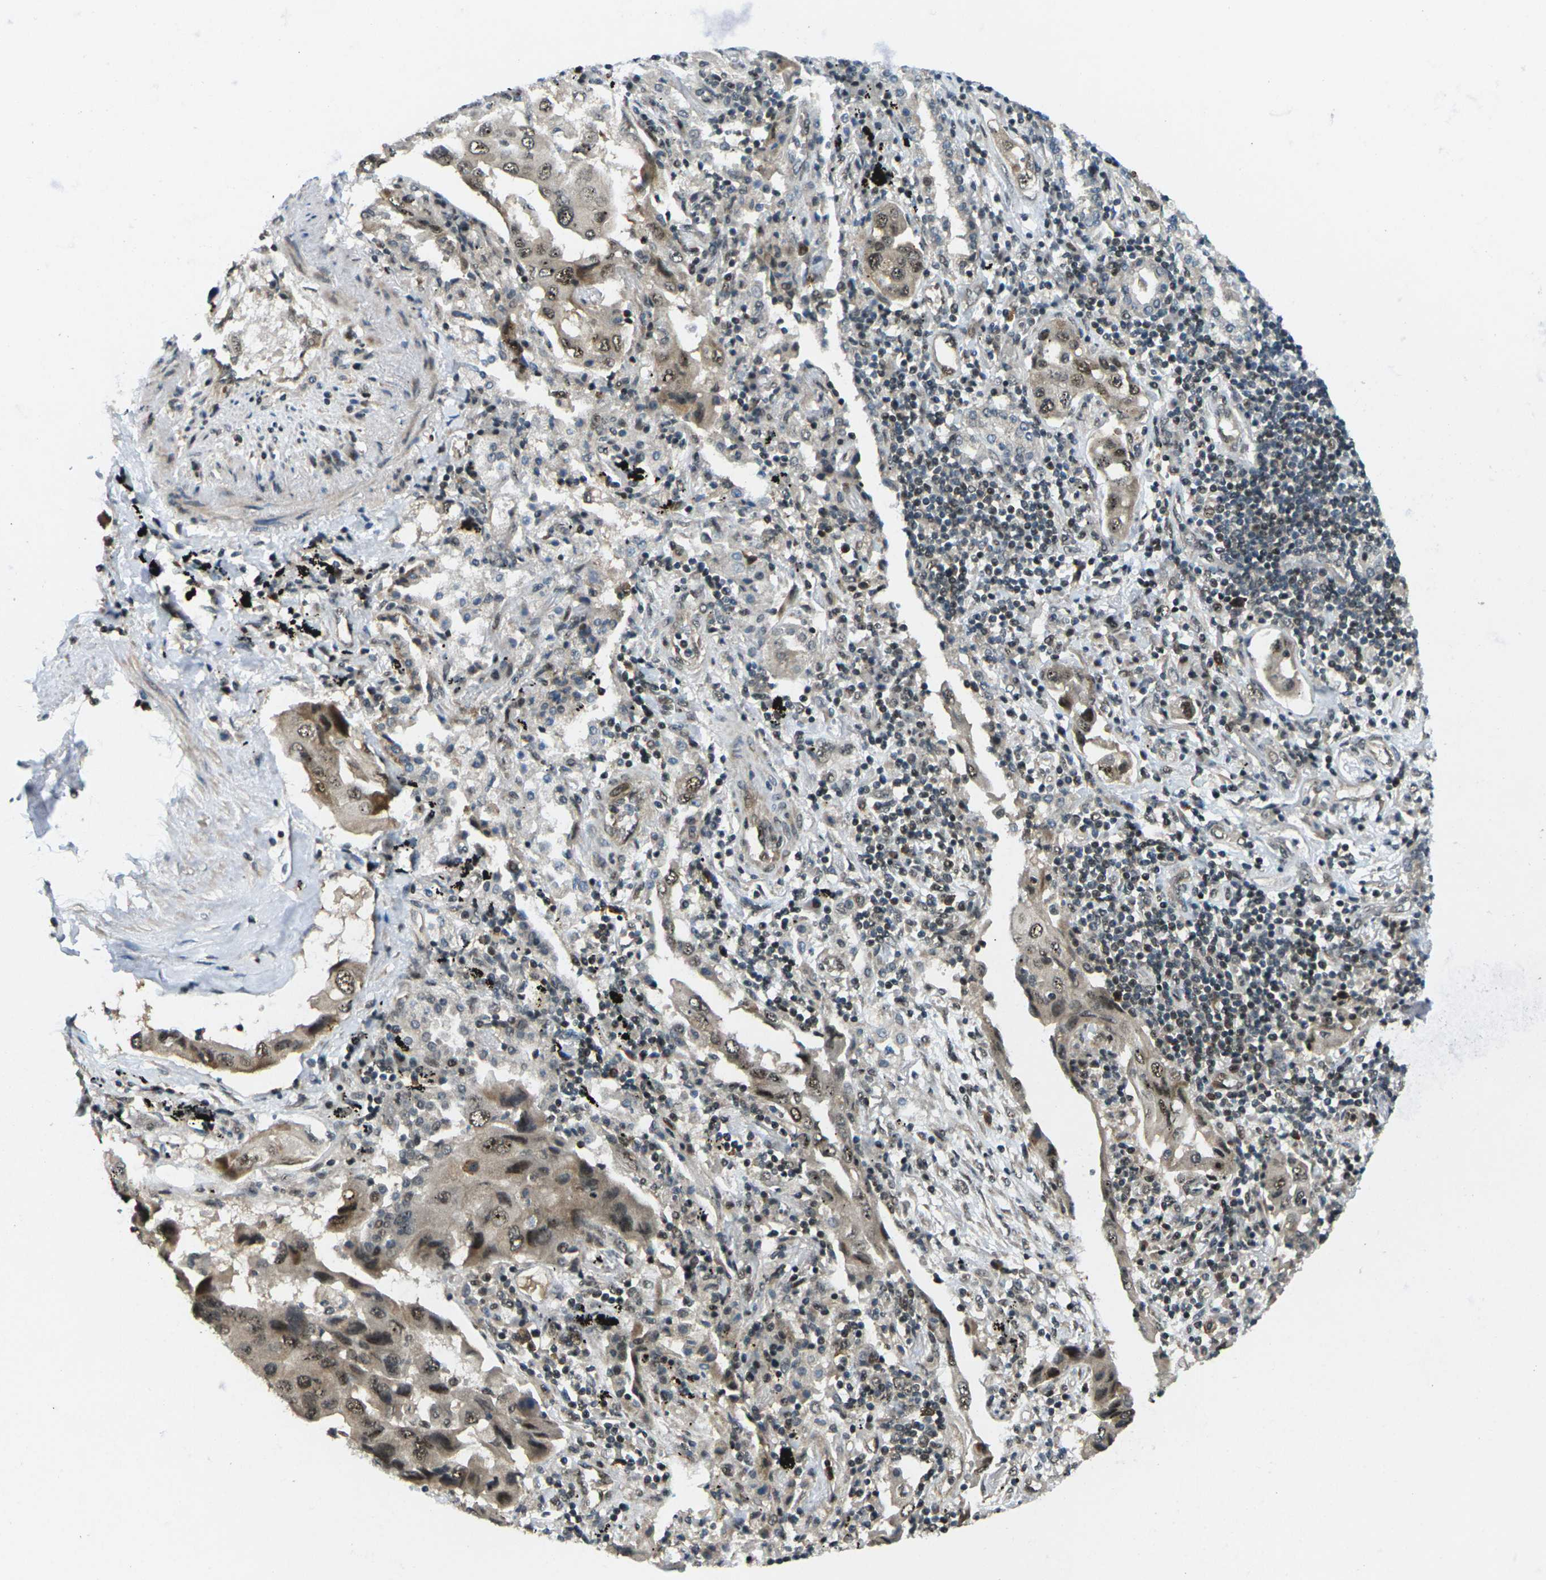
{"staining": {"intensity": "moderate", "quantity": ">75%", "location": "cytoplasmic/membranous,nuclear"}, "tissue": "lung cancer", "cell_type": "Tumor cells", "image_type": "cancer", "snomed": [{"axis": "morphology", "description": "Adenocarcinoma, NOS"}, {"axis": "topography", "description": "Lung"}], "caption": "A histopathology image of lung adenocarcinoma stained for a protein exhibits moderate cytoplasmic/membranous and nuclear brown staining in tumor cells. The protein of interest is stained brown, and the nuclei are stained in blue (DAB IHC with brightfield microscopy, high magnification).", "gene": "UBE2S", "patient": {"sex": "female", "age": 65}}